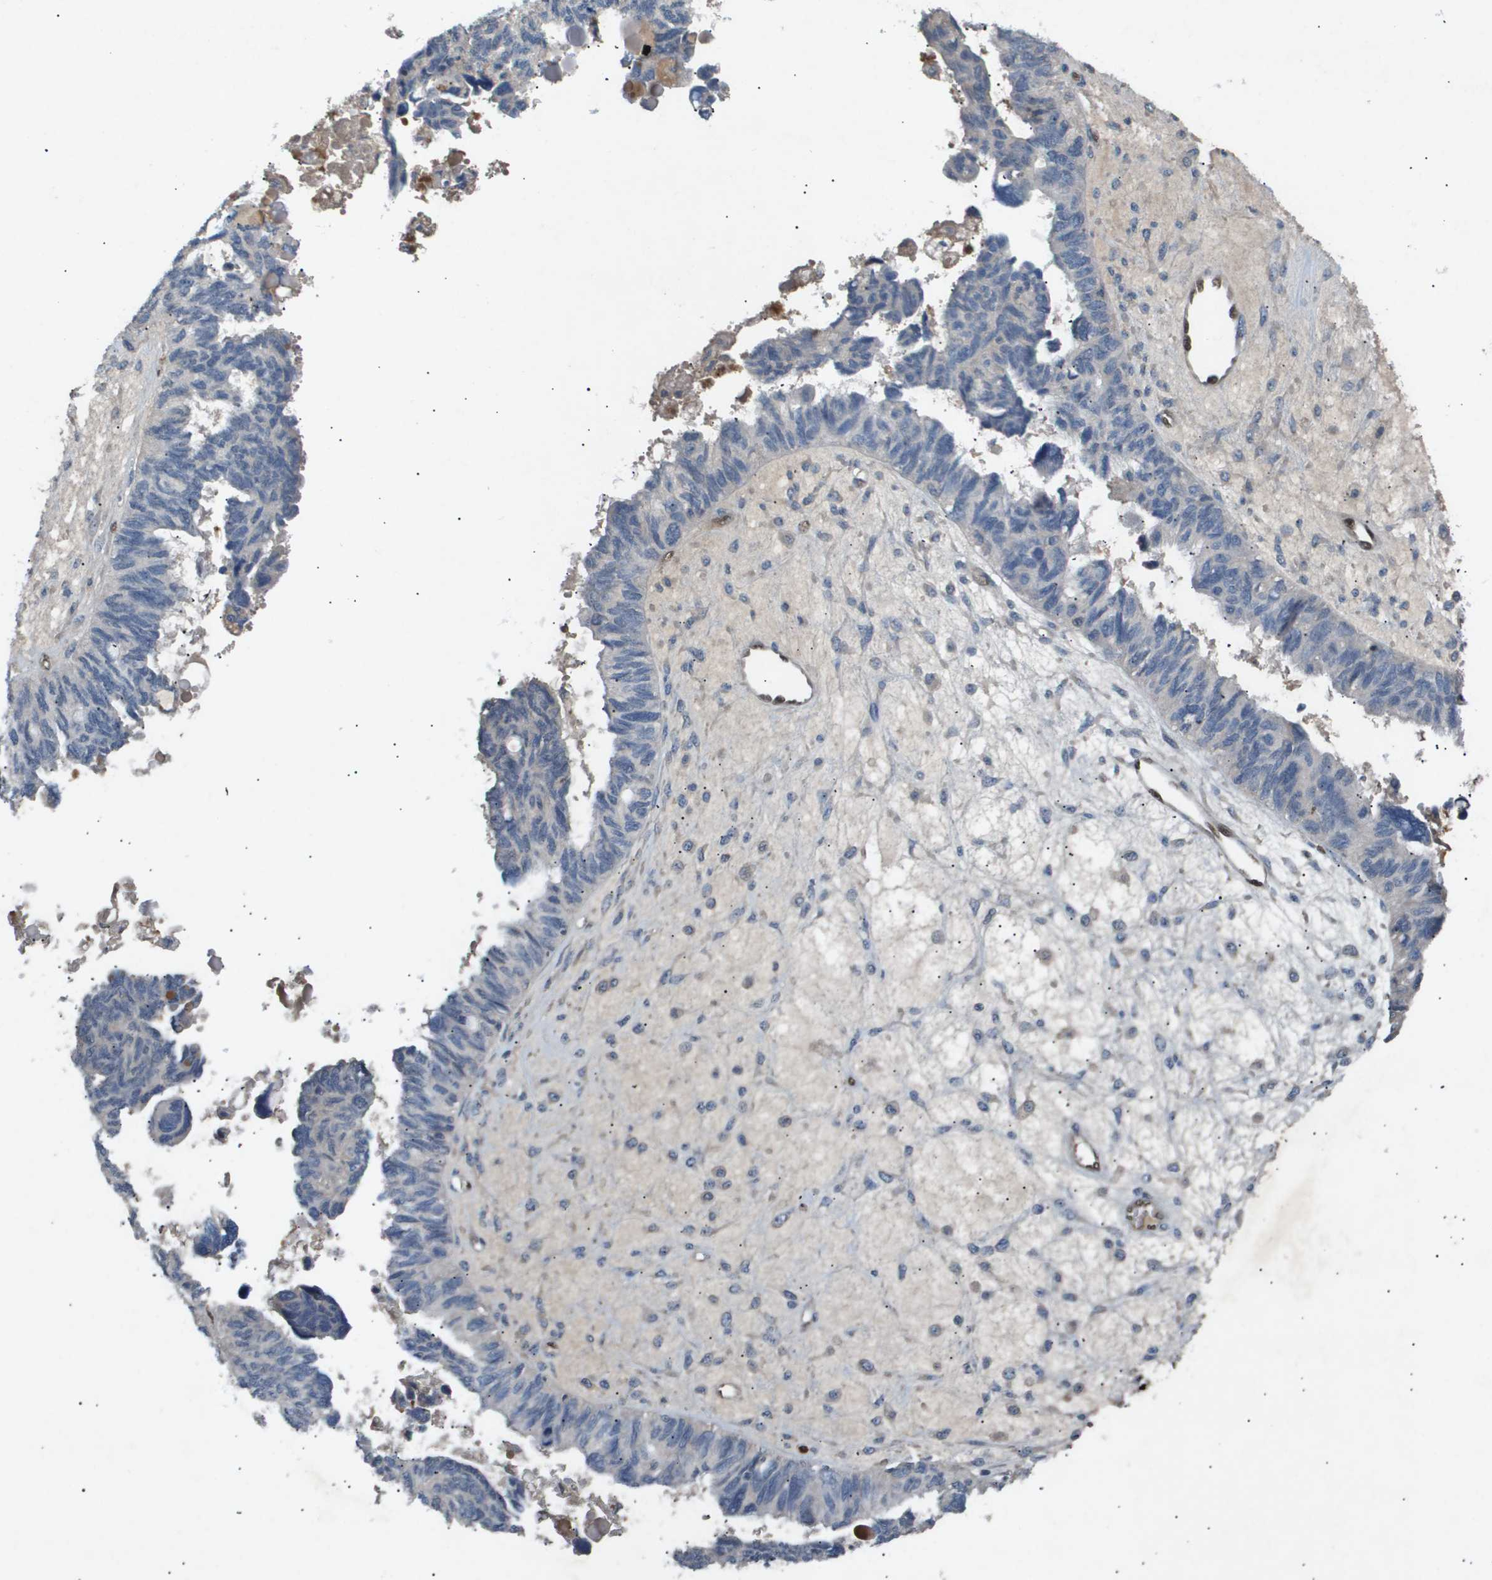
{"staining": {"intensity": "negative", "quantity": "none", "location": "none"}, "tissue": "ovarian cancer", "cell_type": "Tumor cells", "image_type": "cancer", "snomed": [{"axis": "morphology", "description": "Cystadenocarcinoma, serous, NOS"}, {"axis": "topography", "description": "Ovary"}], "caption": "Immunohistochemical staining of human serous cystadenocarcinoma (ovarian) exhibits no significant positivity in tumor cells.", "gene": "ERG", "patient": {"sex": "female", "age": 79}}